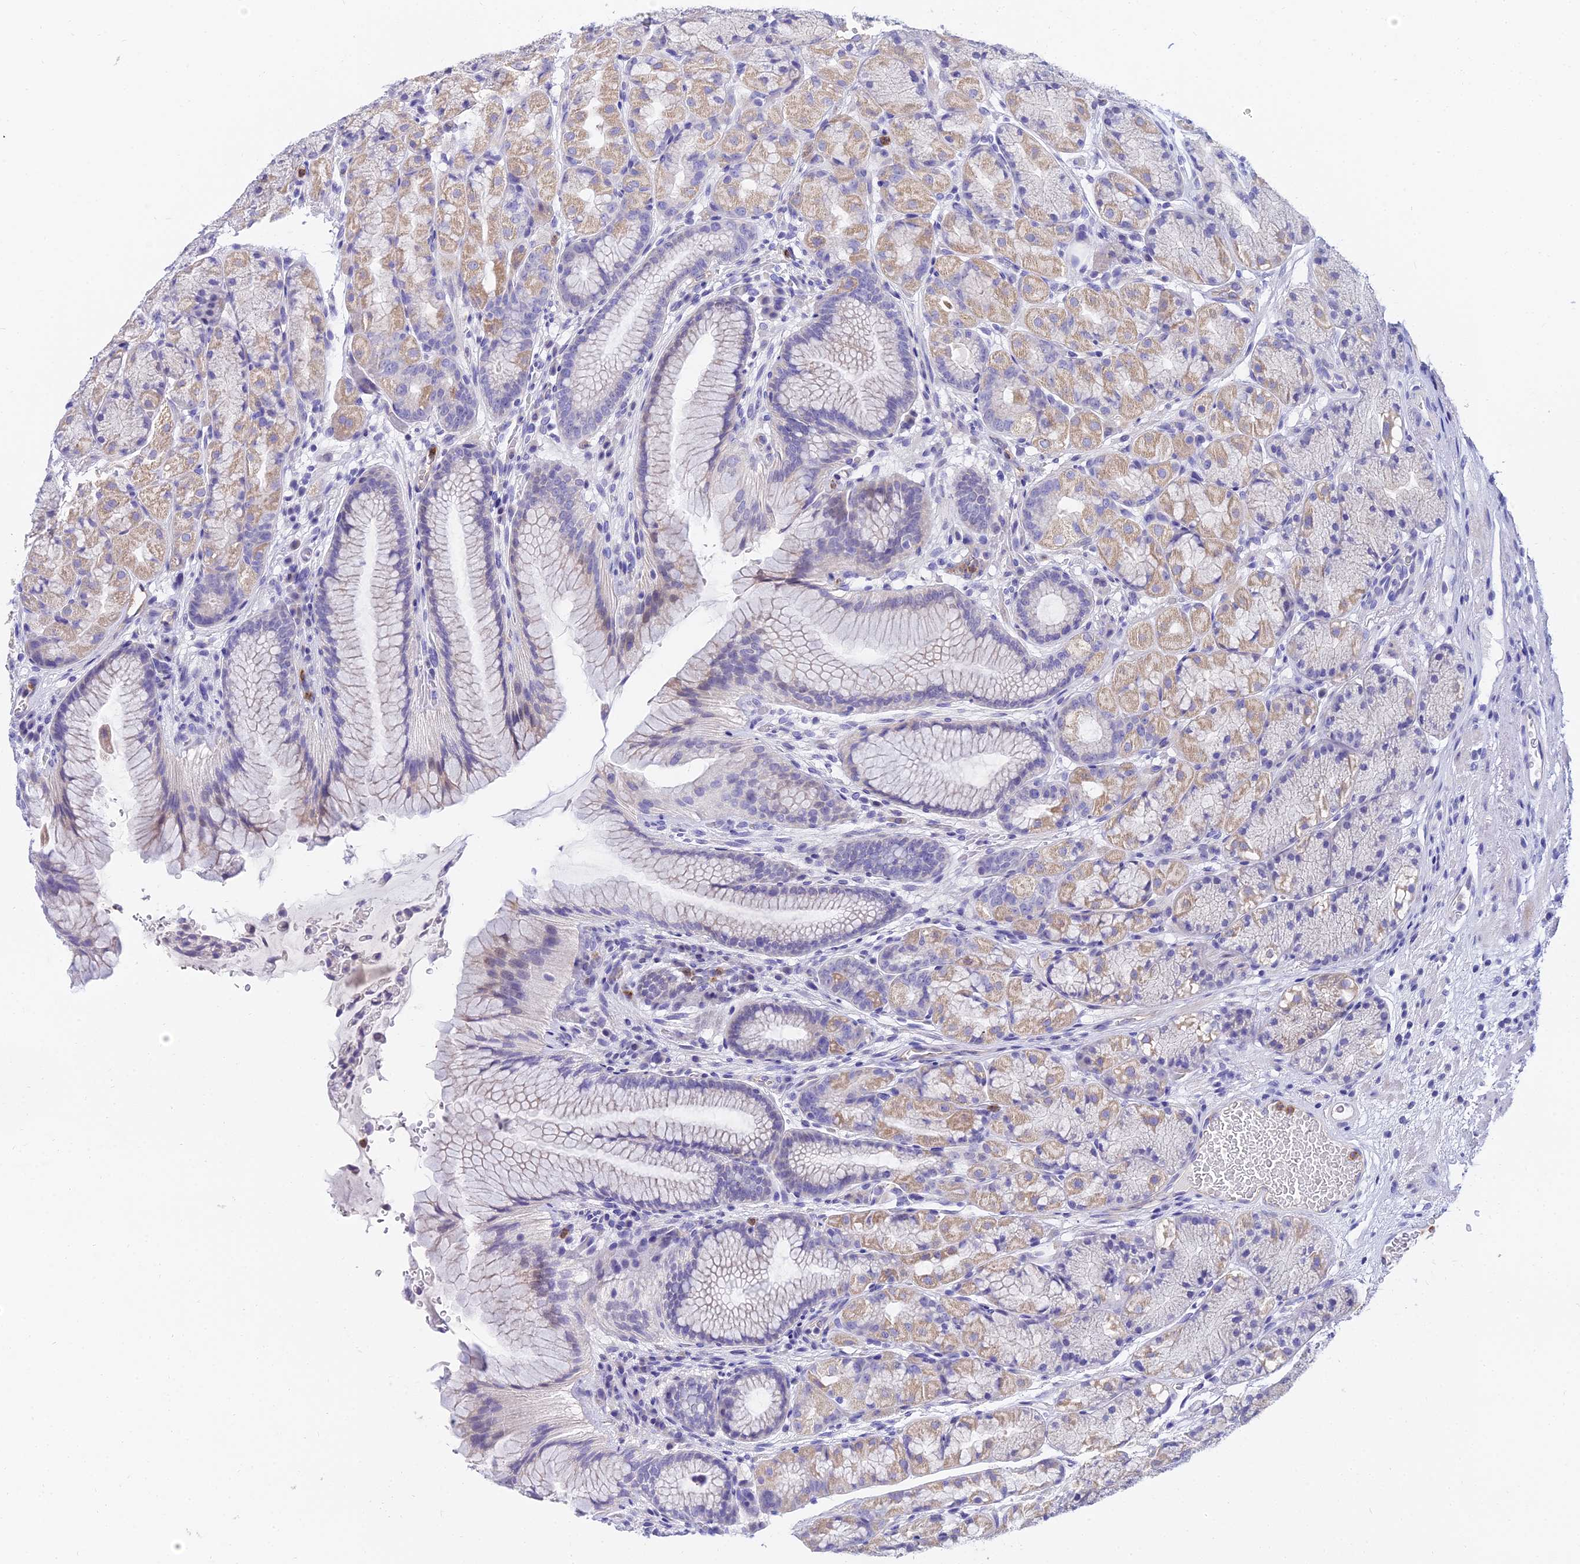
{"staining": {"intensity": "moderate", "quantity": "25%-75%", "location": "cytoplasmic/membranous"}, "tissue": "stomach", "cell_type": "Glandular cells", "image_type": "normal", "snomed": [{"axis": "morphology", "description": "Normal tissue, NOS"}, {"axis": "topography", "description": "Stomach"}], "caption": "Approximately 25%-75% of glandular cells in normal human stomach reveal moderate cytoplasmic/membranous protein staining as visualized by brown immunohistochemical staining.", "gene": "VWC2L", "patient": {"sex": "male", "age": 63}}